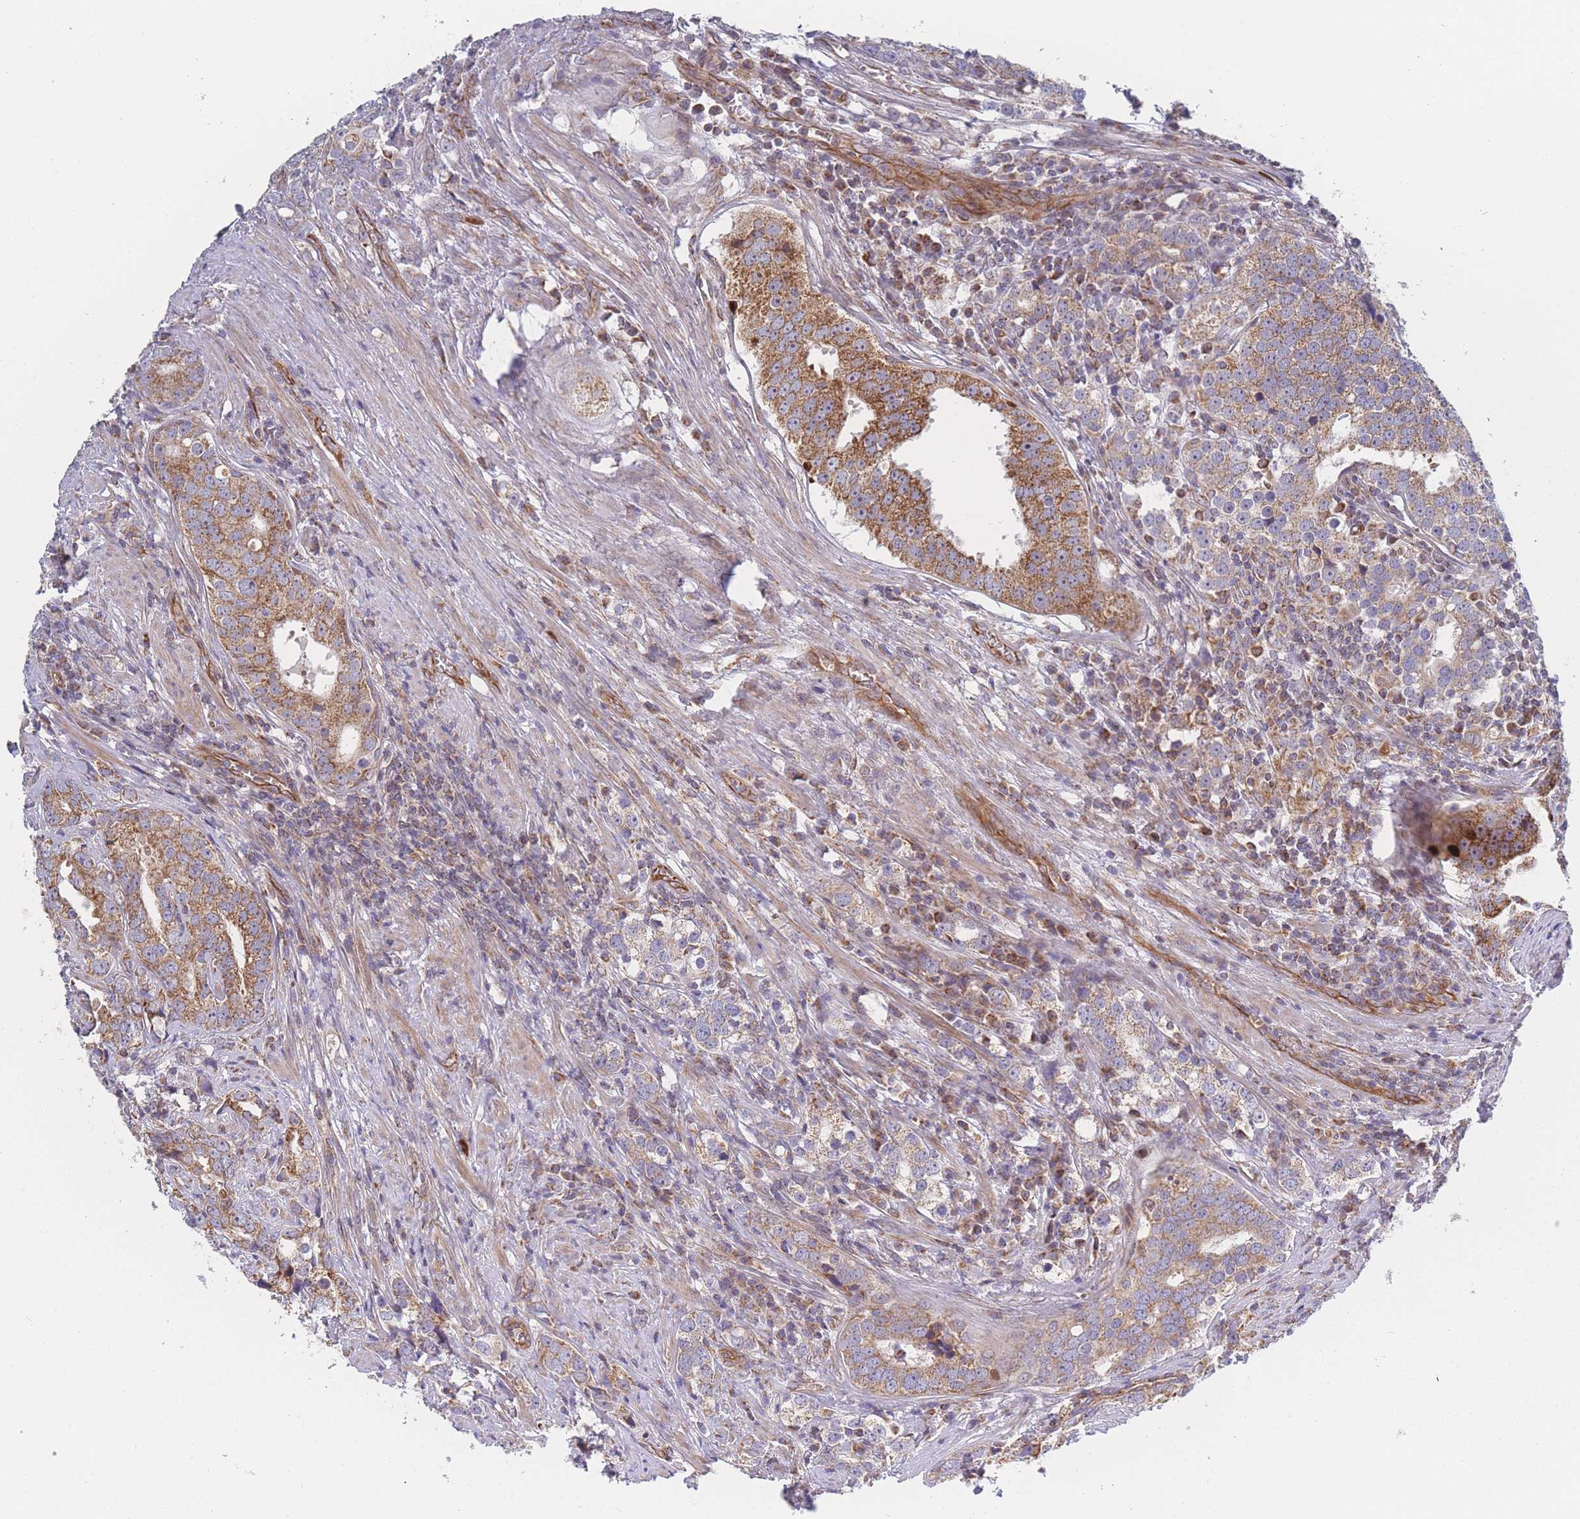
{"staining": {"intensity": "moderate", "quantity": ">75%", "location": "cytoplasmic/membranous"}, "tissue": "prostate cancer", "cell_type": "Tumor cells", "image_type": "cancer", "snomed": [{"axis": "morphology", "description": "Adenocarcinoma, High grade"}, {"axis": "topography", "description": "Prostate"}], "caption": "Moderate cytoplasmic/membranous protein expression is identified in approximately >75% of tumor cells in prostate adenocarcinoma (high-grade). (DAB (3,3'-diaminobenzidine) IHC with brightfield microscopy, high magnification).", "gene": "MTRES1", "patient": {"sex": "male", "age": 71}}